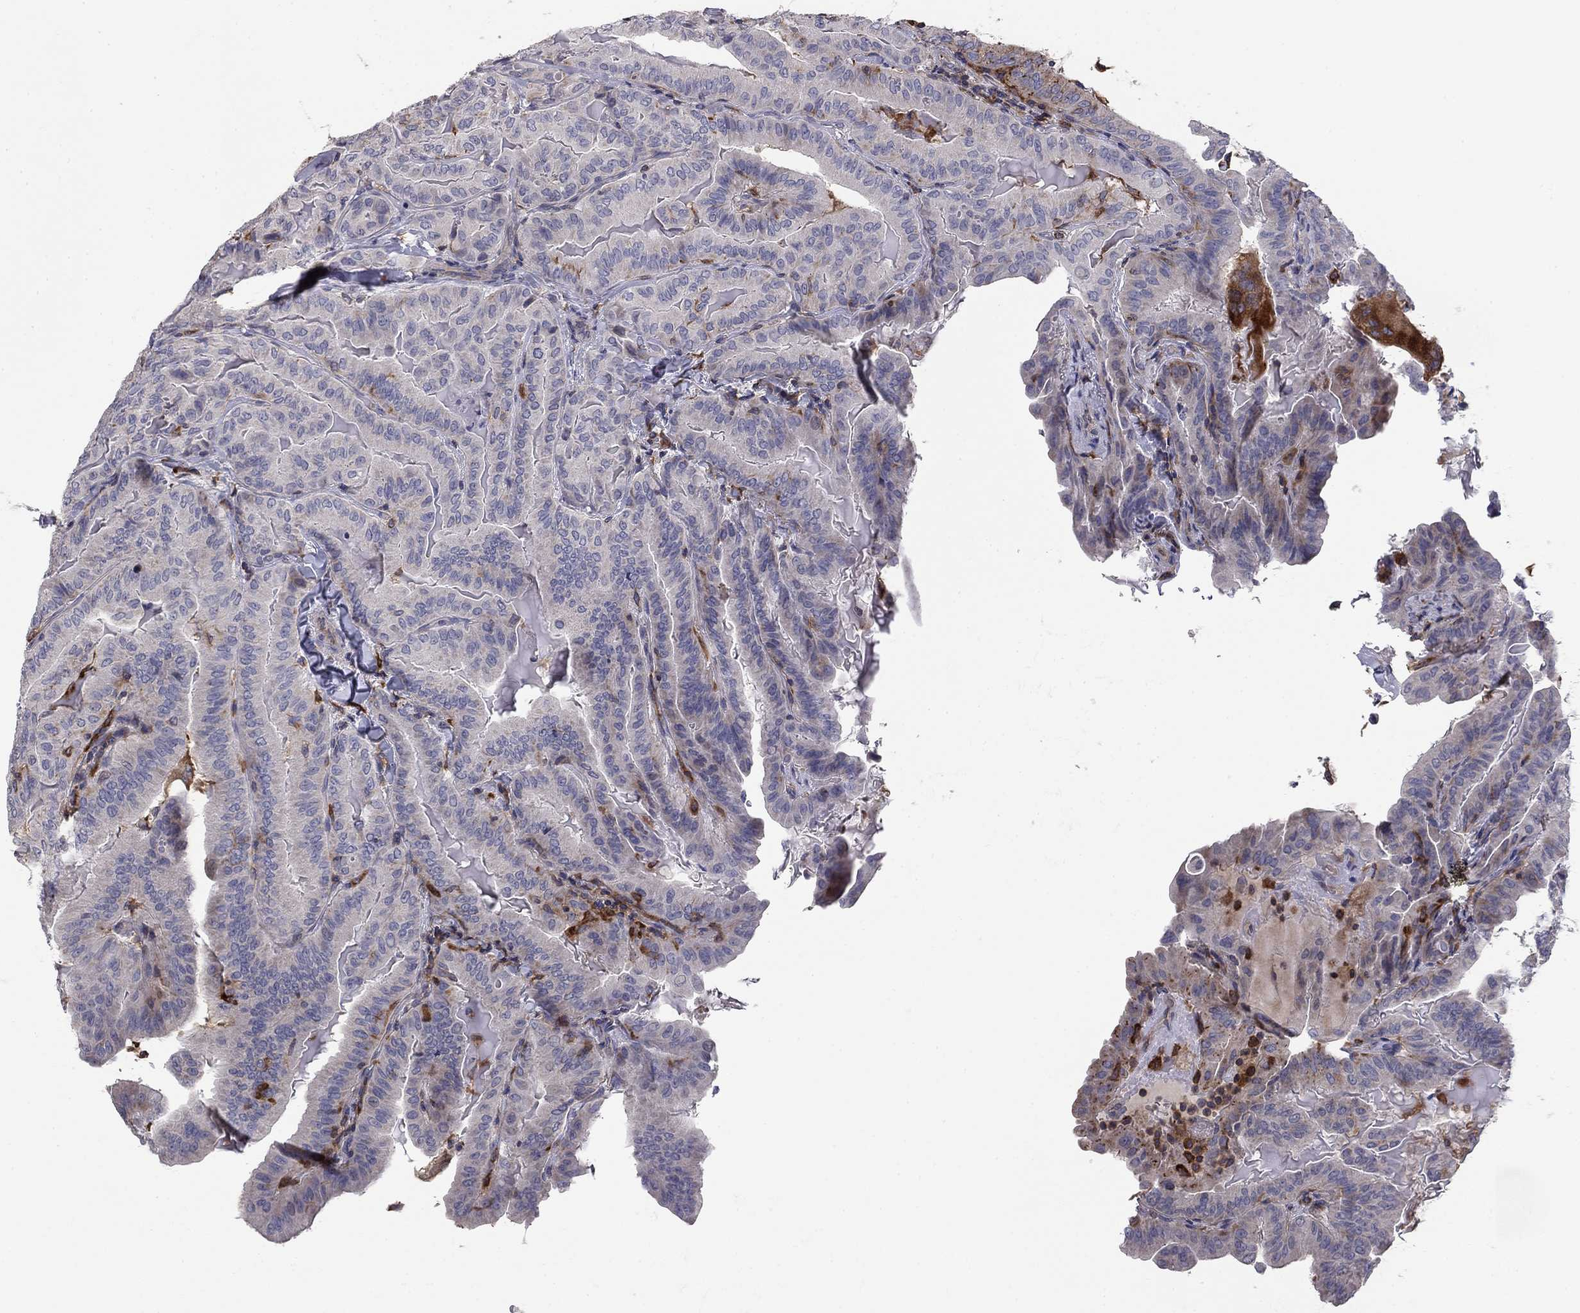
{"staining": {"intensity": "negative", "quantity": "none", "location": "none"}, "tissue": "thyroid cancer", "cell_type": "Tumor cells", "image_type": "cancer", "snomed": [{"axis": "morphology", "description": "Papillary adenocarcinoma, NOS"}, {"axis": "topography", "description": "Thyroid gland"}], "caption": "Immunohistochemistry of thyroid cancer displays no expression in tumor cells.", "gene": "PLCB2", "patient": {"sex": "female", "age": 68}}